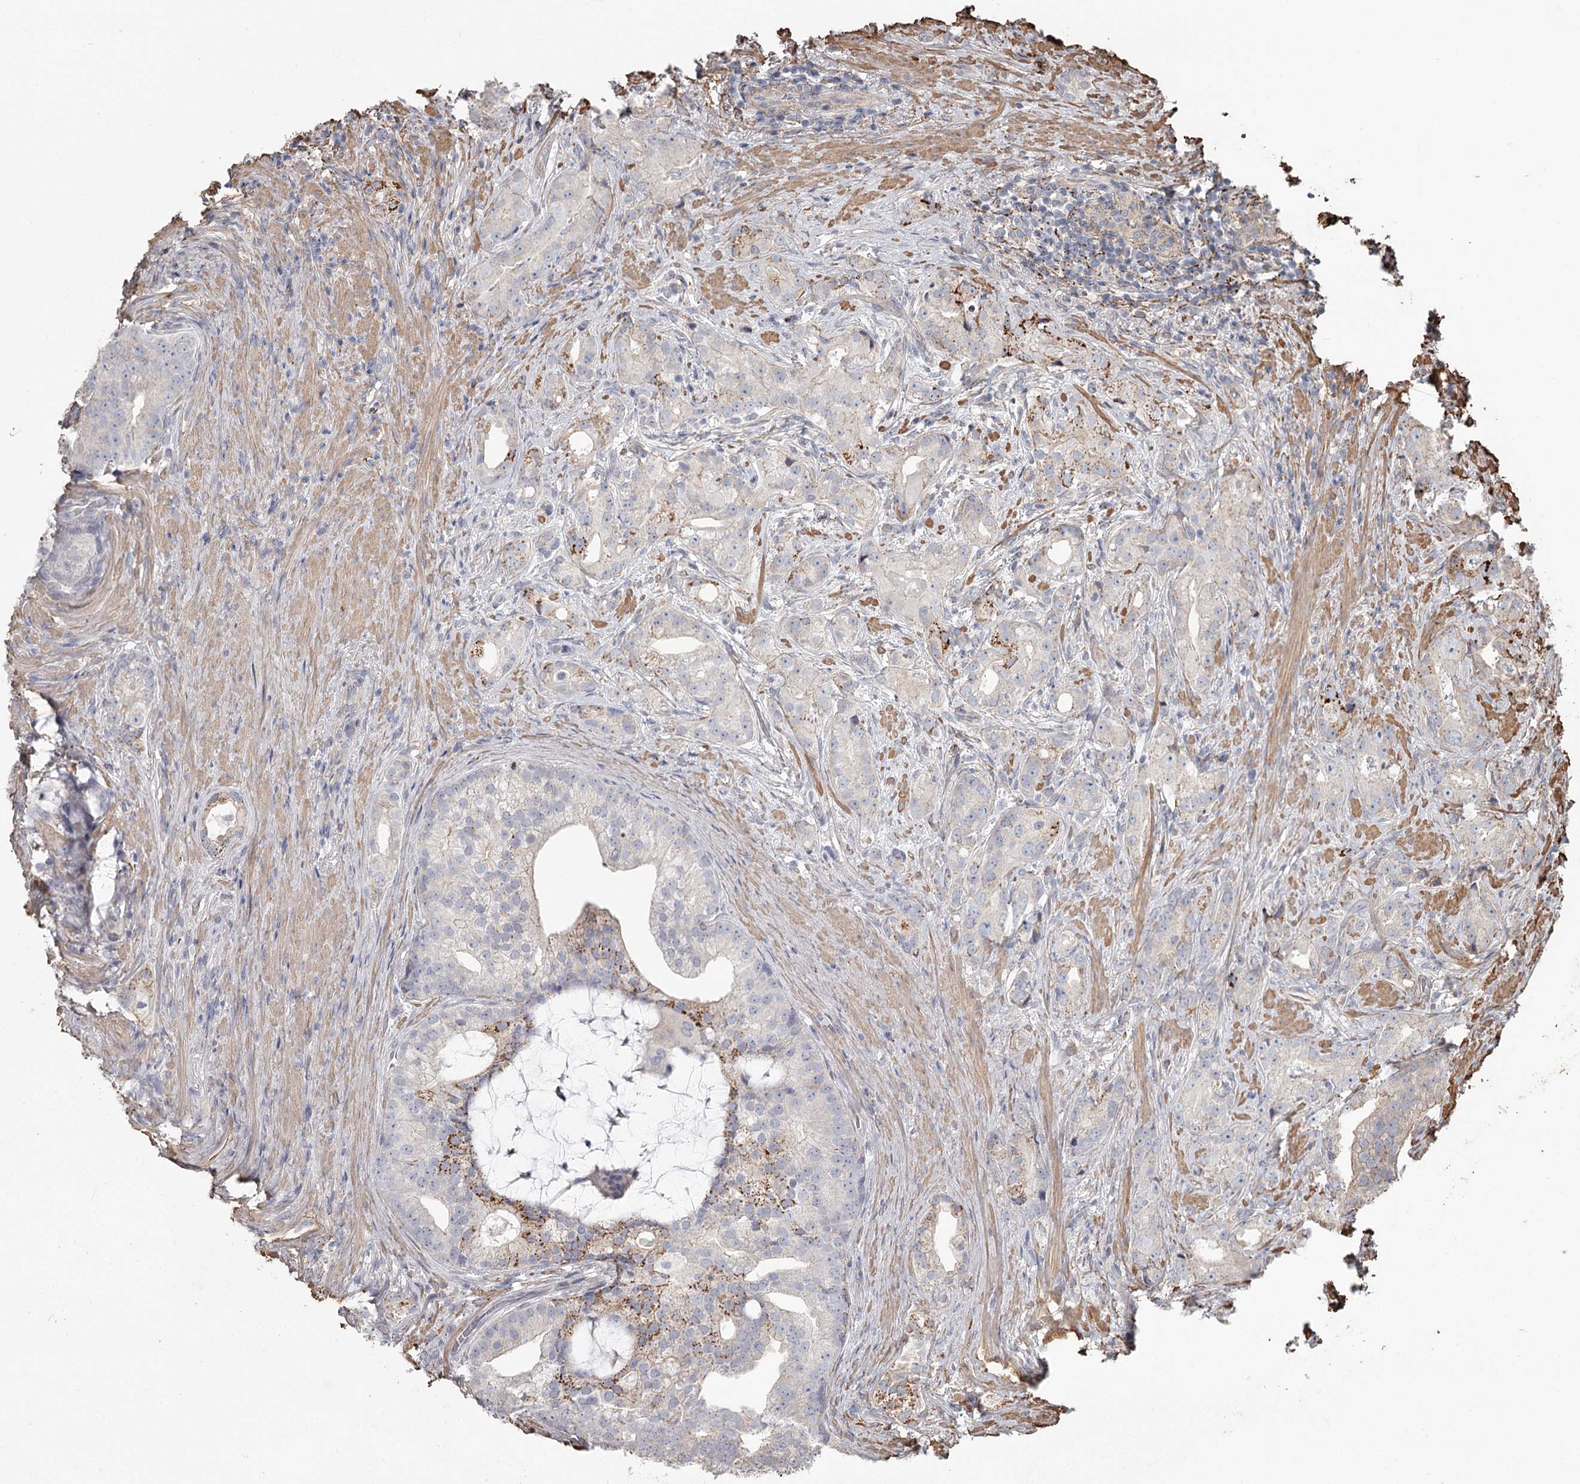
{"staining": {"intensity": "negative", "quantity": "none", "location": "none"}, "tissue": "prostate cancer", "cell_type": "Tumor cells", "image_type": "cancer", "snomed": [{"axis": "morphology", "description": "Adenocarcinoma, Low grade"}, {"axis": "topography", "description": "Prostate"}], "caption": "Protein analysis of prostate cancer displays no significant positivity in tumor cells.", "gene": "DHRS9", "patient": {"sex": "male", "age": 71}}